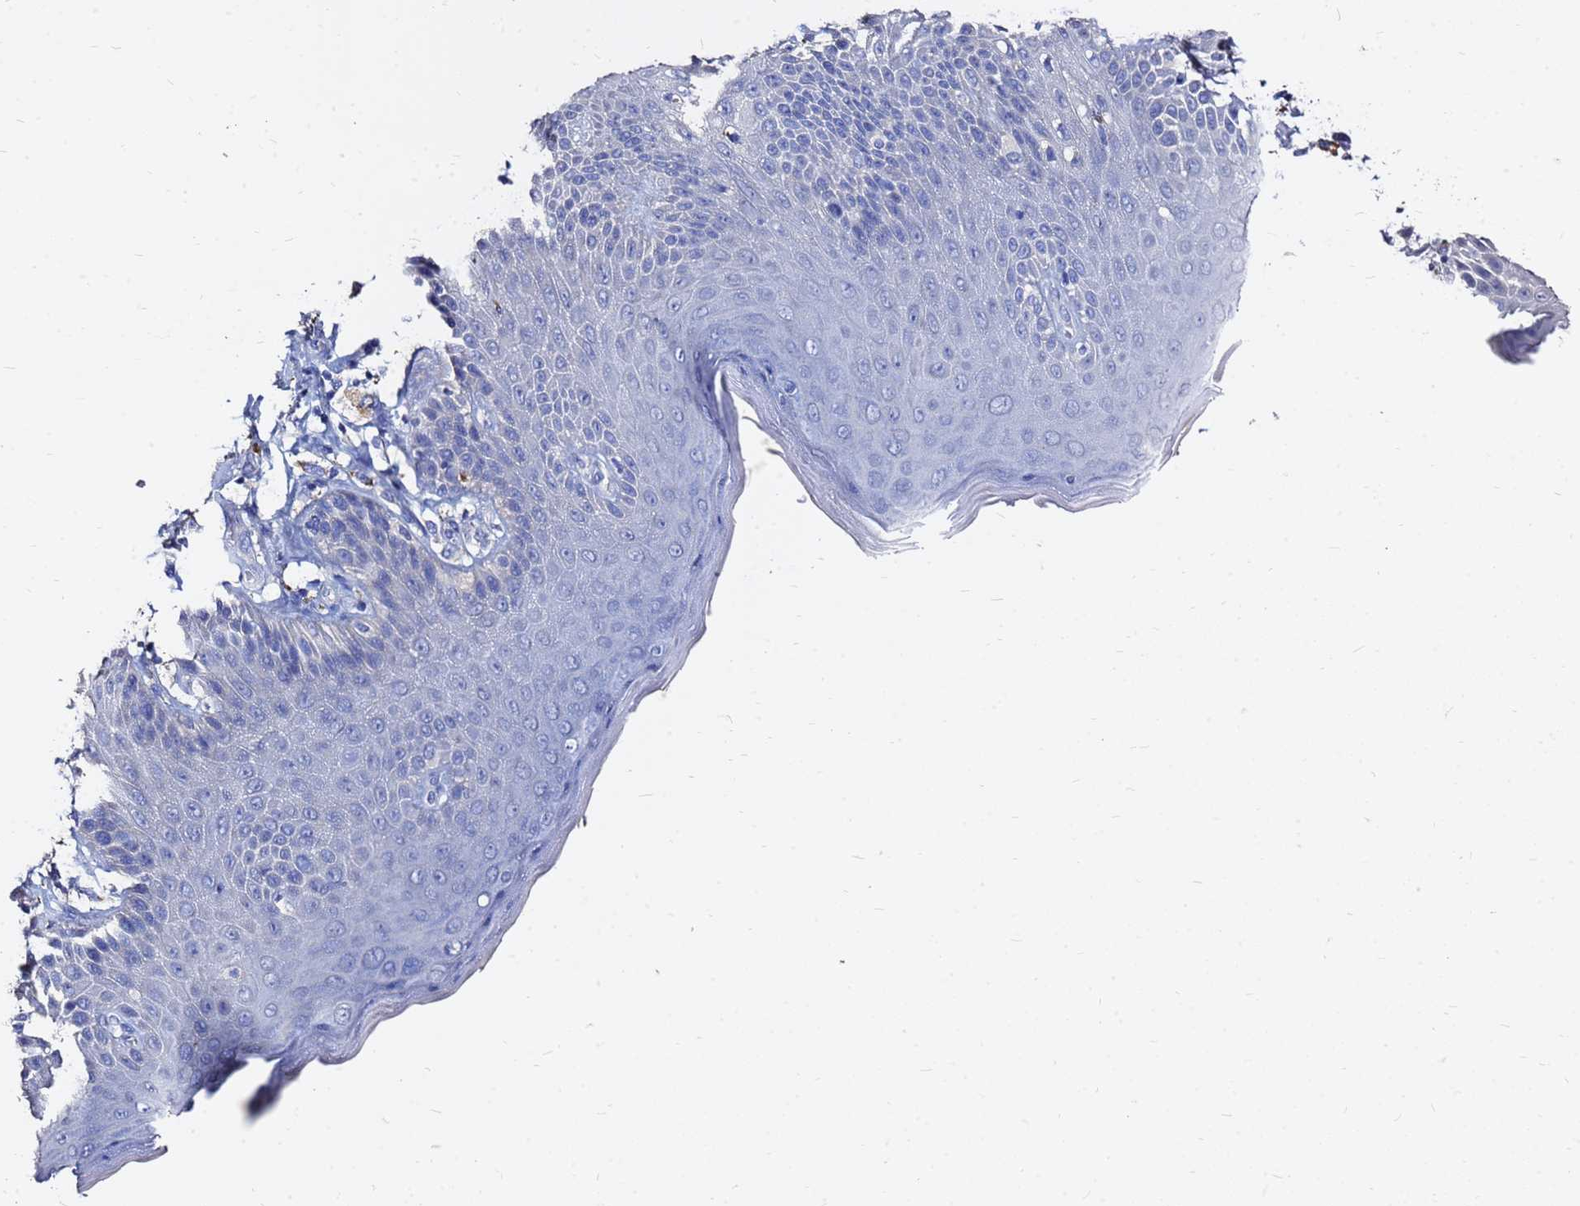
{"staining": {"intensity": "negative", "quantity": "none", "location": "none"}, "tissue": "skin", "cell_type": "Epidermal cells", "image_type": "normal", "snomed": [{"axis": "morphology", "description": "Normal tissue, NOS"}, {"axis": "topography", "description": "Anal"}], "caption": "DAB (3,3'-diaminobenzidine) immunohistochemical staining of benign human skin demonstrates no significant expression in epidermal cells.", "gene": "FAM183A", "patient": {"sex": "female", "age": 89}}